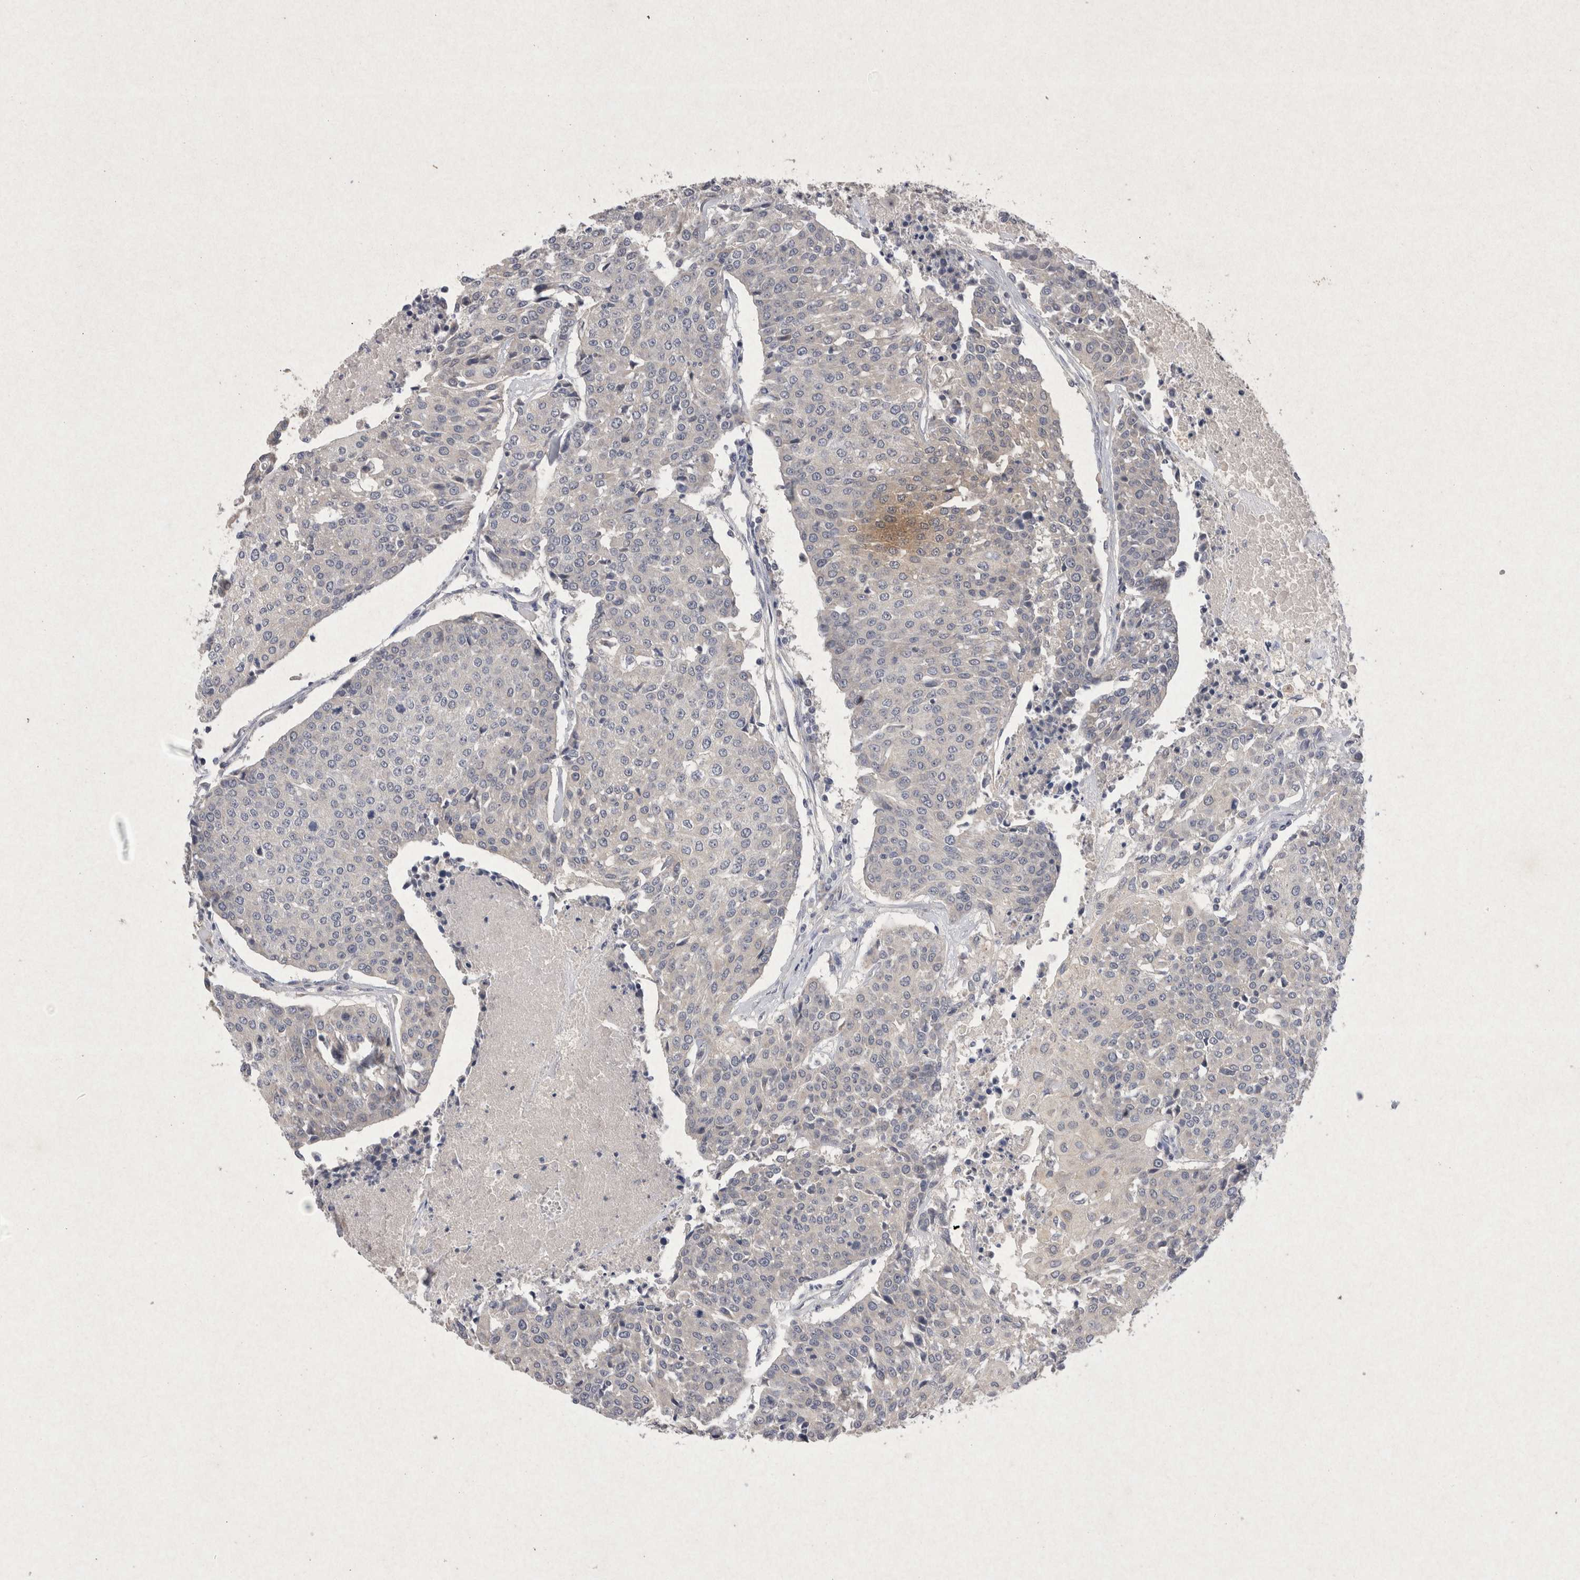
{"staining": {"intensity": "negative", "quantity": "none", "location": "none"}, "tissue": "urothelial cancer", "cell_type": "Tumor cells", "image_type": "cancer", "snomed": [{"axis": "morphology", "description": "Urothelial carcinoma, High grade"}, {"axis": "topography", "description": "Urinary bladder"}], "caption": "Tumor cells show no significant staining in high-grade urothelial carcinoma.", "gene": "RASSF3", "patient": {"sex": "female", "age": 85}}